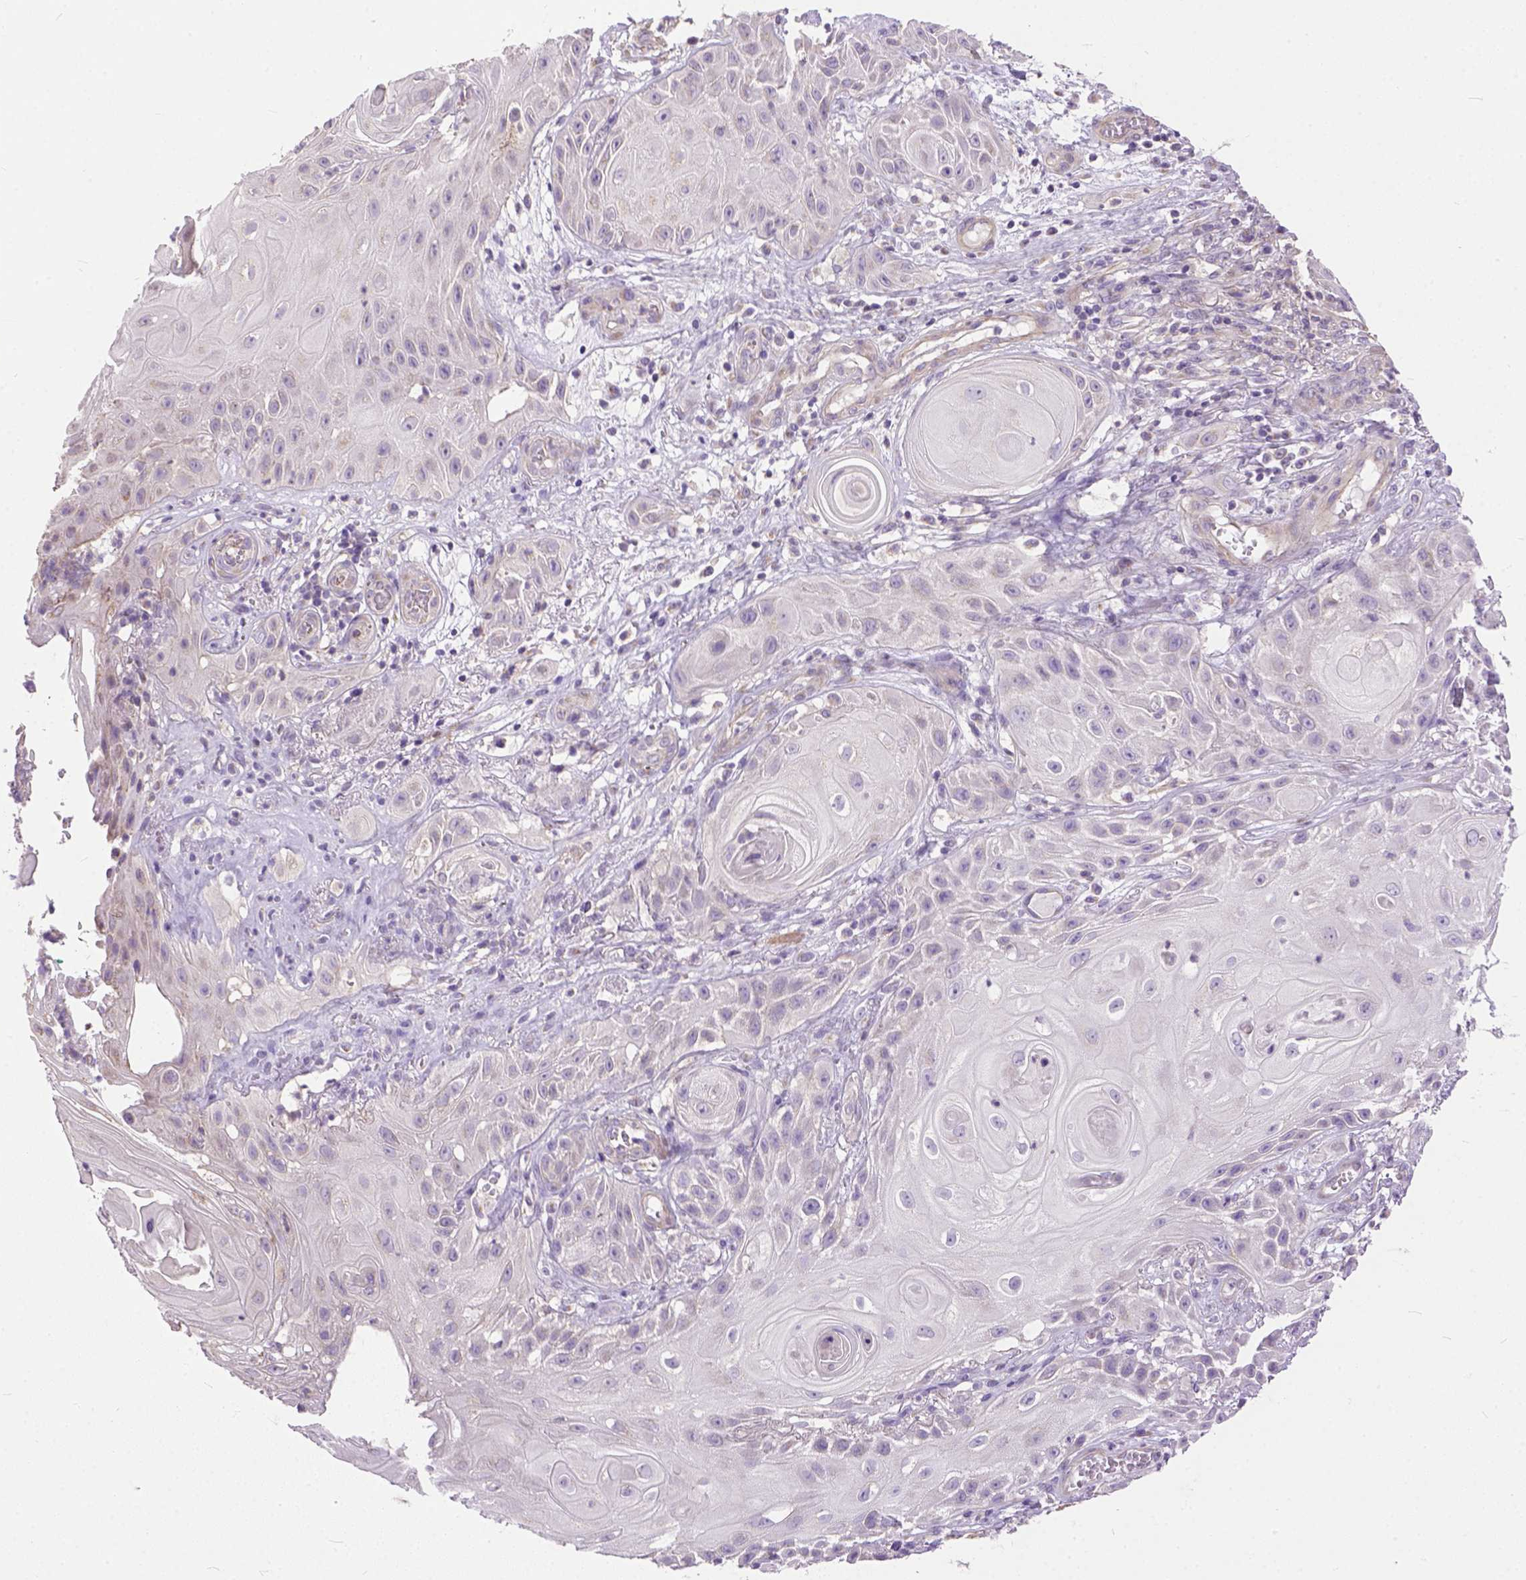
{"staining": {"intensity": "negative", "quantity": "none", "location": "none"}, "tissue": "skin cancer", "cell_type": "Tumor cells", "image_type": "cancer", "snomed": [{"axis": "morphology", "description": "Squamous cell carcinoma, NOS"}, {"axis": "topography", "description": "Skin"}], "caption": "This is an IHC micrograph of human skin cancer (squamous cell carcinoma). There is no positivity in tumor cells.", "gene": "BANF2", "patient": {"sex": "male", "age": 62}}